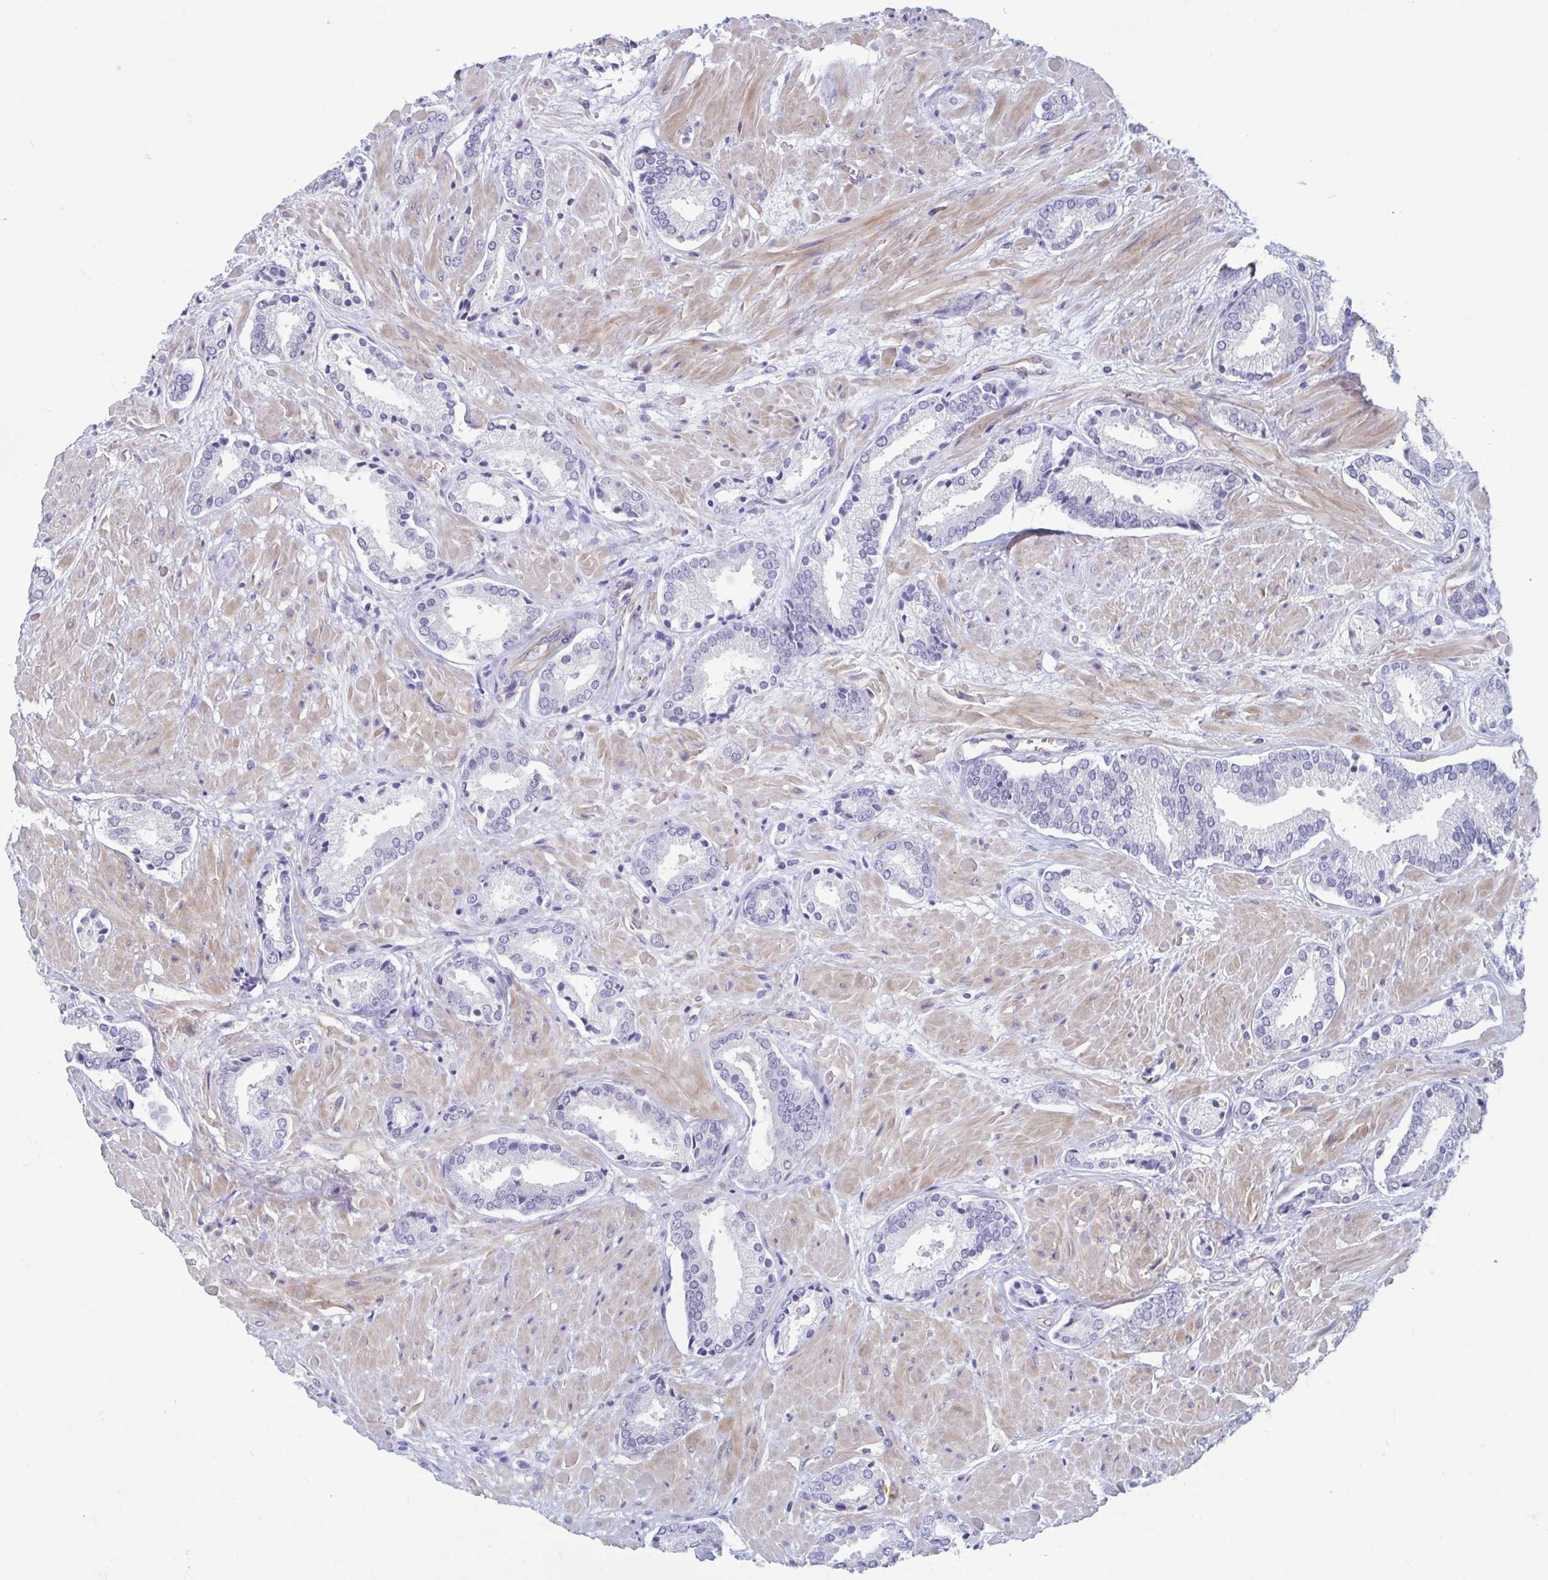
{"staining": {"intensity": "negative", "quantity": "none", "location": "none"}, "tissue": "prostate cancer", "cell_type": "Tumor cells", "image_type": "cancer", "snomed": [{"axis": "morphology", "description": "Adenocarcinoma, High grade"}, {"axis": "topography", "description": "Prostate"}], "caption": "Immunohistochemistry of human prostate cancer (adenocarcinoma (high-grade)) demonstrates no staining in tumor cells.", "gene": "MORC4", "patient": {"sex": "male", "age": 56}}